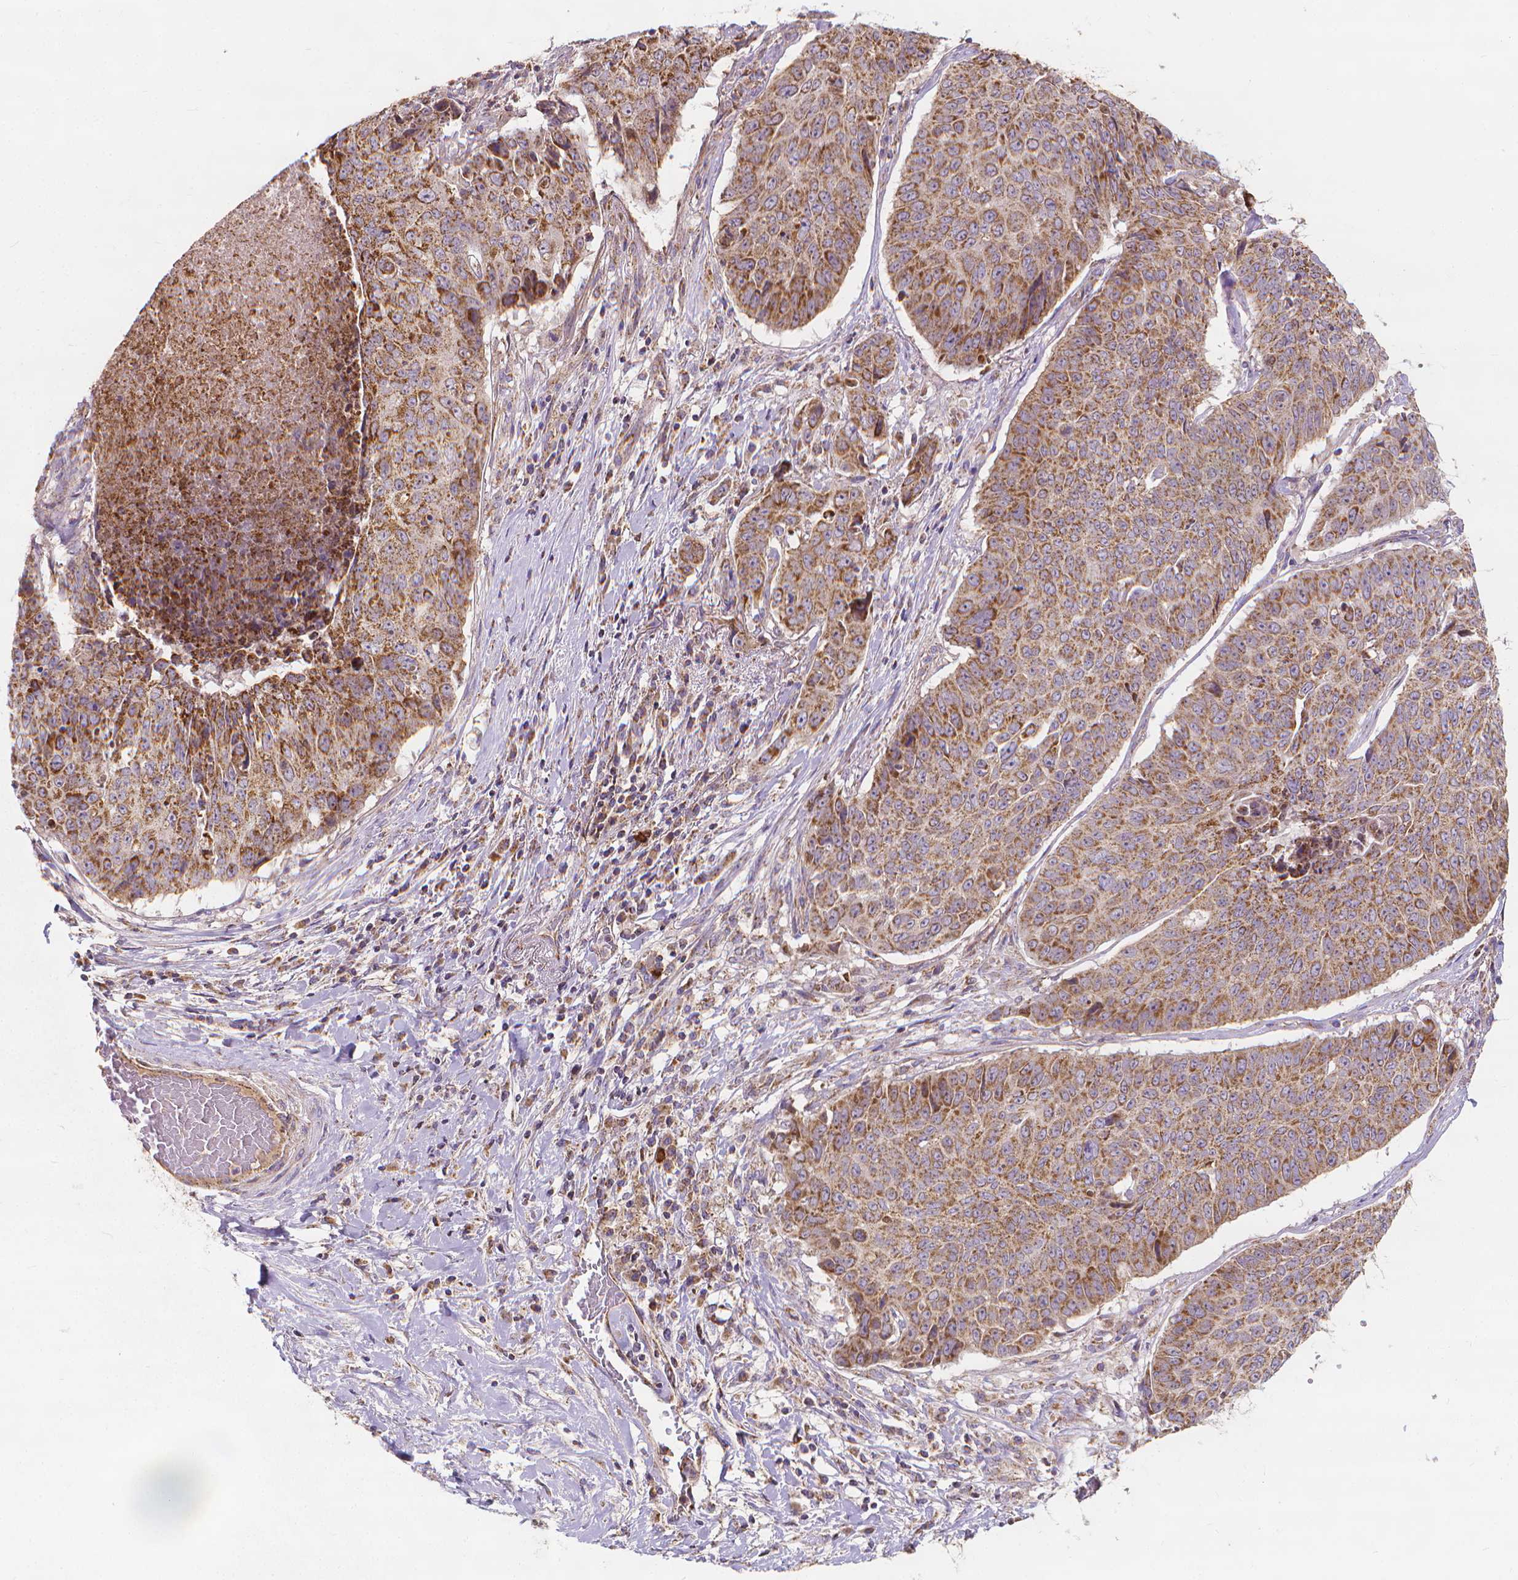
{"staining": {"intensity": "moderate", "quantity": ">75%", "location": "cytoplasmic/membranous"}, "tissue": "lung cancer", "cell_type": "Tumor cells", "image_type": "cancer", "snomed": [{"axis": "morphology", "description": "Normal tissue, NOS"}, {"axis": "morphology", "description": "Squamous cell carcinoma, NOS"}, {"axis": "topography", "description": "Bronchus"}, {"axis": "topography", "description": "Lung"}], "caption": "Tumor cells display moderate cytoplasmic/membranous expression in about >75% of cells in lung cancer (squamous cell carcinoma).", "gene": "SNCAIP", "patient": {"sex": "male", "age": 64}}